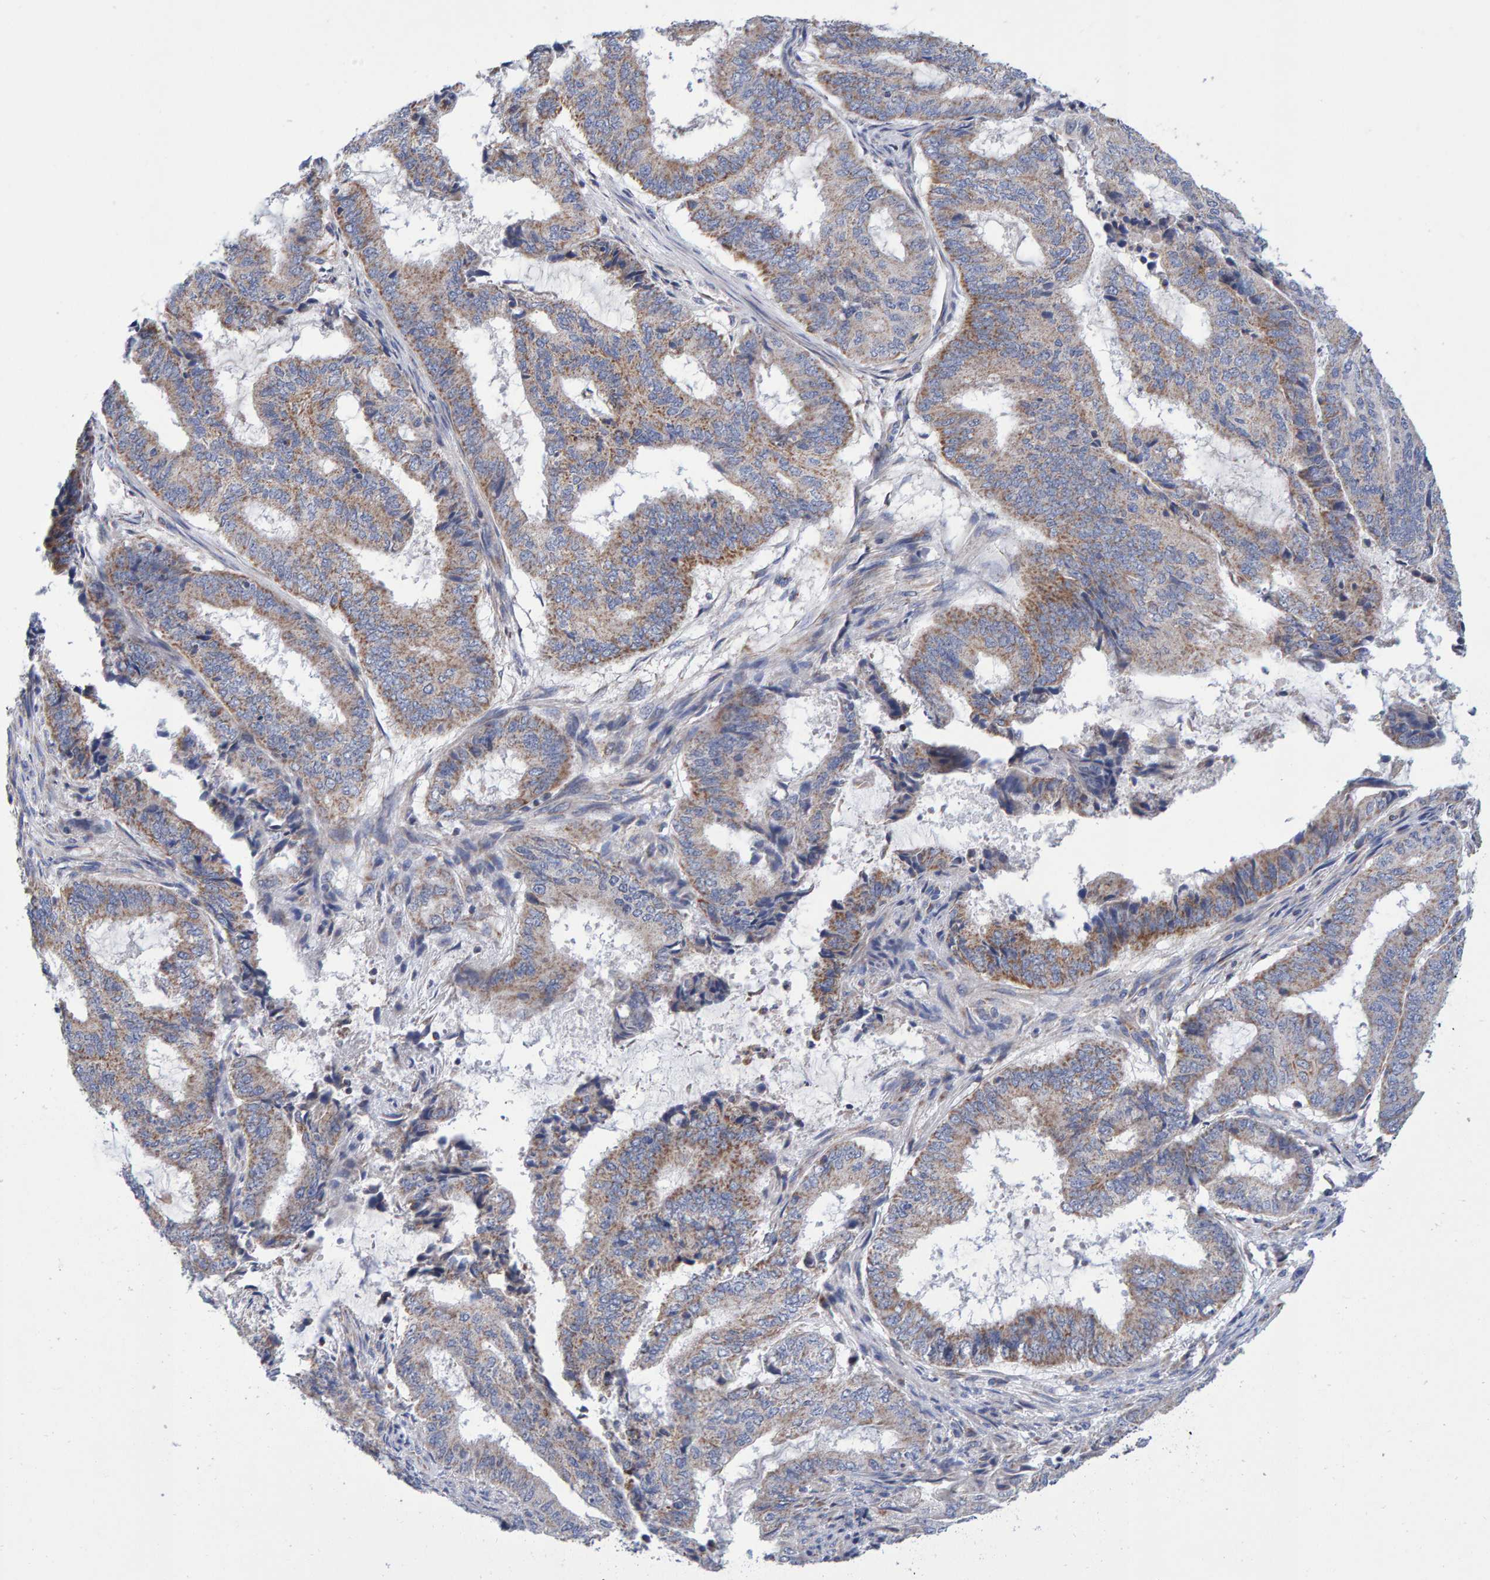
{"staining": {"intensity": "moderate", "quantity": "25%-75%", "location": "cytoplasmic/membranous"}, "tissue": "endometrial cancer", "cell_type": "Tumor cells", "image_type": "cancer", "snomed": [{"axis": "morphology", "description": "Adenocarcinoma, NOS"}, {"axis": "topography", "description": "Endometrium"}], "caption": "About 25%-75% of tumor cells in human adenocarcinoma (endometrial) reveal moderate cytoplasmic/membranous protein expression as visualized by brown immunohistochemical staining.", "gene": "EFR3A", "patient": {"sex": "female", "age": 51}}